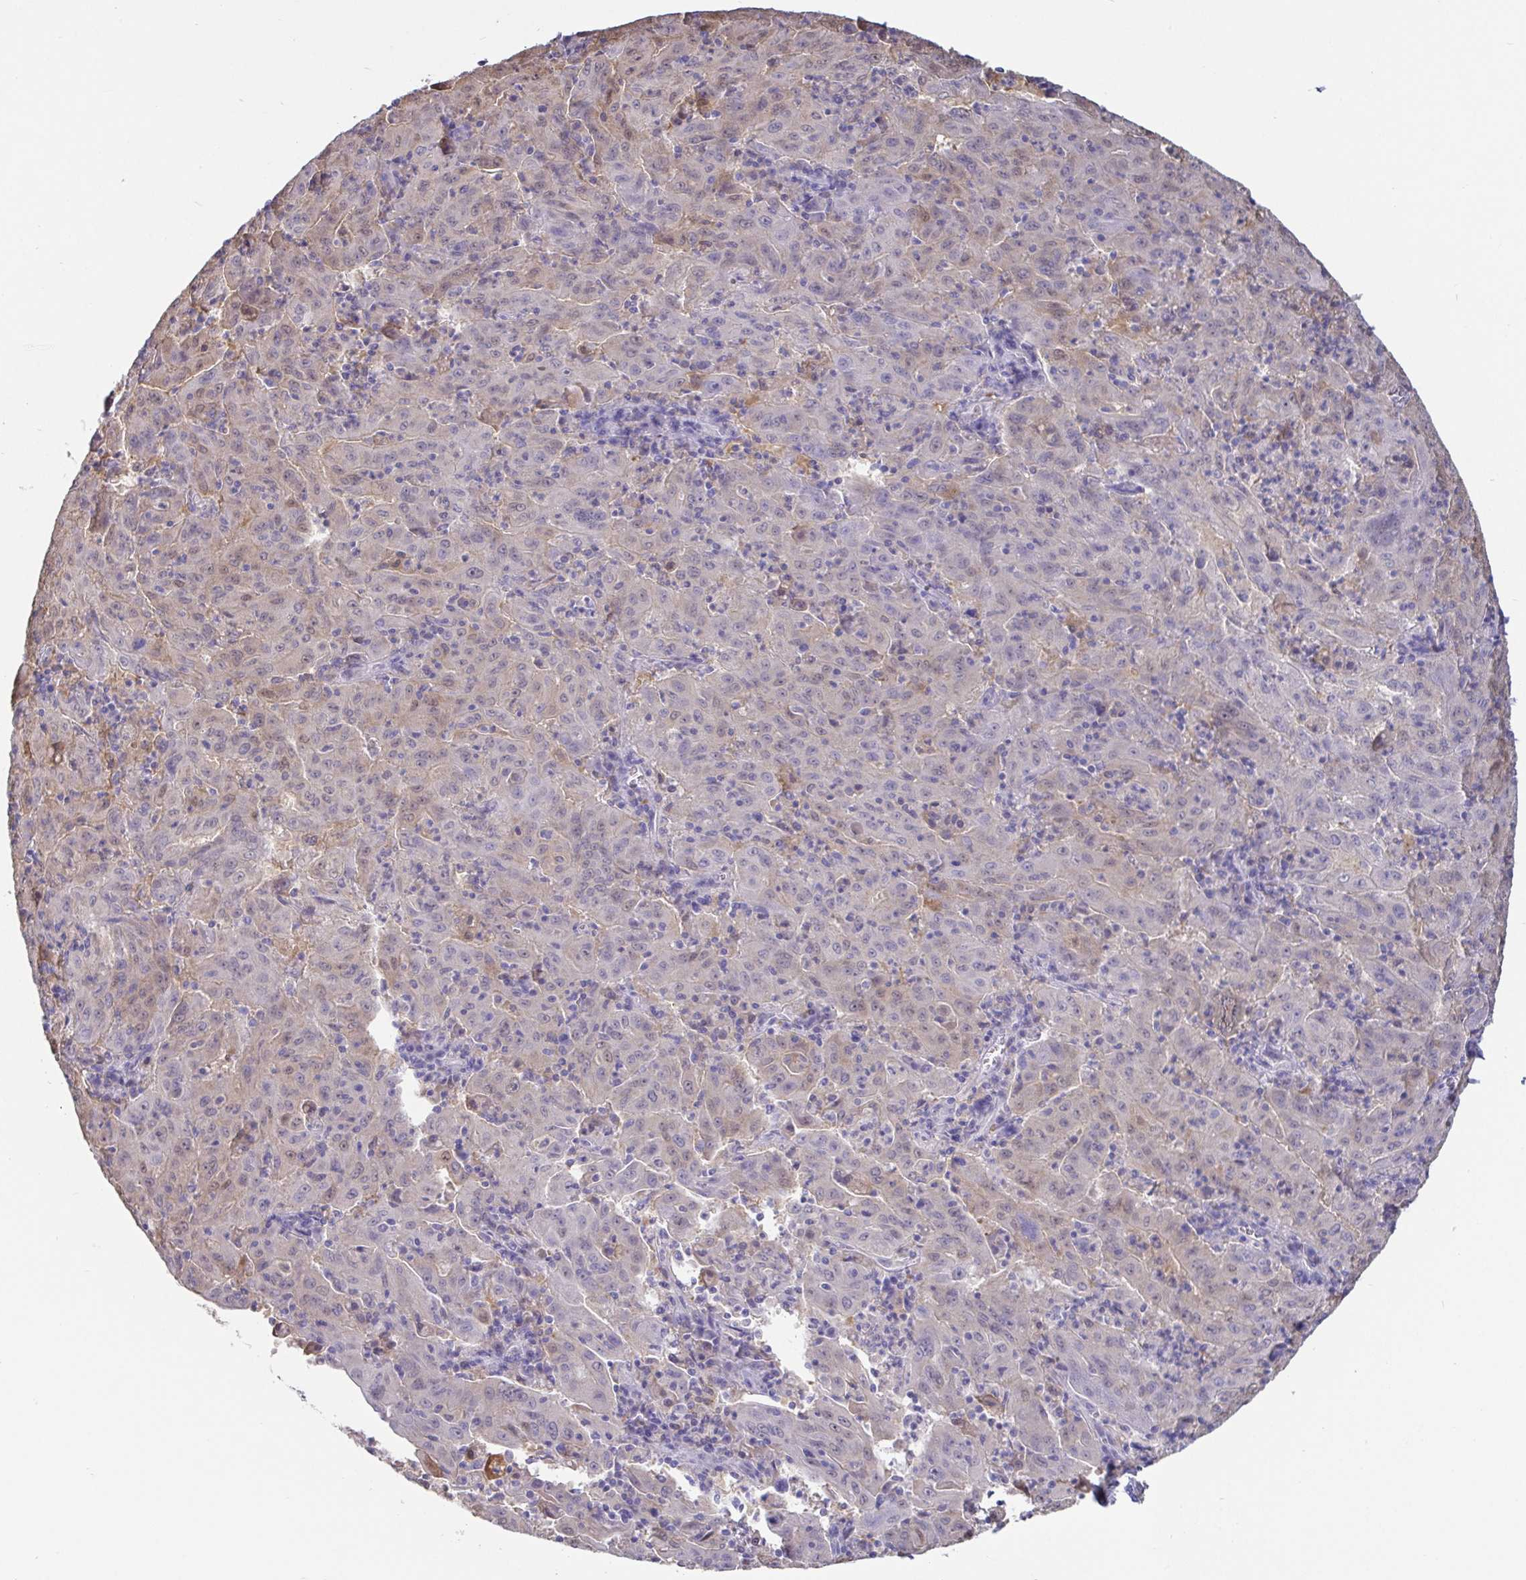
{"staining": {"intensity": "weak", "quantity": "<25%", "location": "cytoplasmic/membranous"}, "tissue": "pancreatic cancer", "cell_type": "Tumor cells", "image_type": "cancer", "snomed": [{"axis": "morphology", "description": "Adenocarcinoma, NOS"}, {"axis": "topography", "description": "Pancreas"}], "caption": "Histopathology image shows no protein expression in tumor cells of adenocarcinoma (pancreatic) tissue.", "gene": "IDH1", "patient": {"sex": "male", "age": 63}}